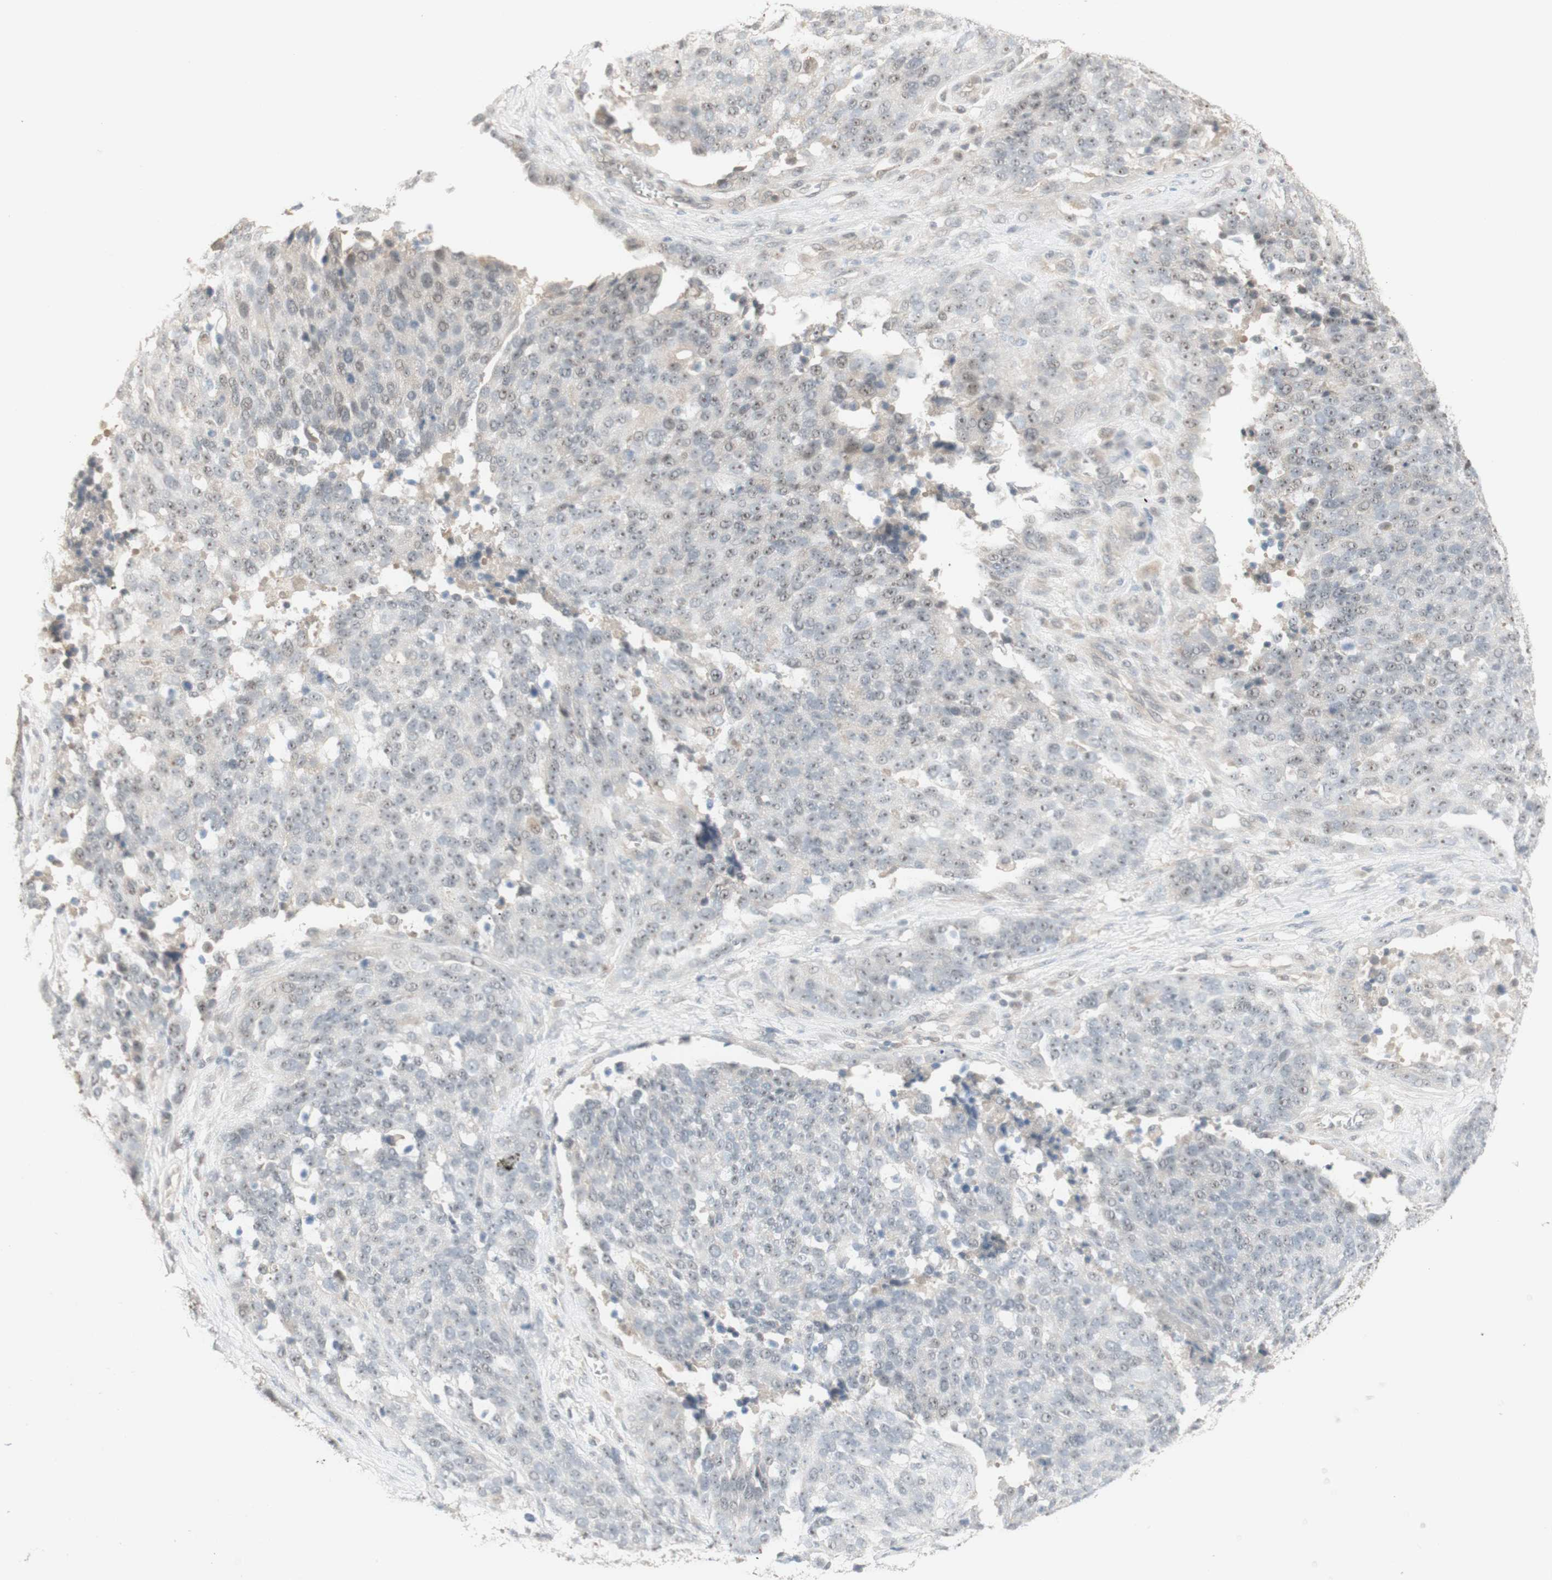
{"staining": {"intensity": "weak", "quantity": ">75%", "location": "nuclear"}, "tissue": "ovarian cancer", "cell_type": "Tumor cells", "image_type": "cancer", "snomed": [{"axis": "morphology", "description": "Cystadenocarcinoma, serous, NOS"}, {"axis": "topography", "description": "Ovary"}], "caption": "Immunohistochemistry (IHC) histopathology image of neoplastic tissue: human serous cystadenocarcinoma (ovarian) stained using immunohistochemistry (IHC) displays low levels of weak protein expression localized specifically in the nuclear of tumor cells, appearing as a nuclear brown color.", "gene": "PLCD4", "patient": {"sex": "female", "age": 44}}